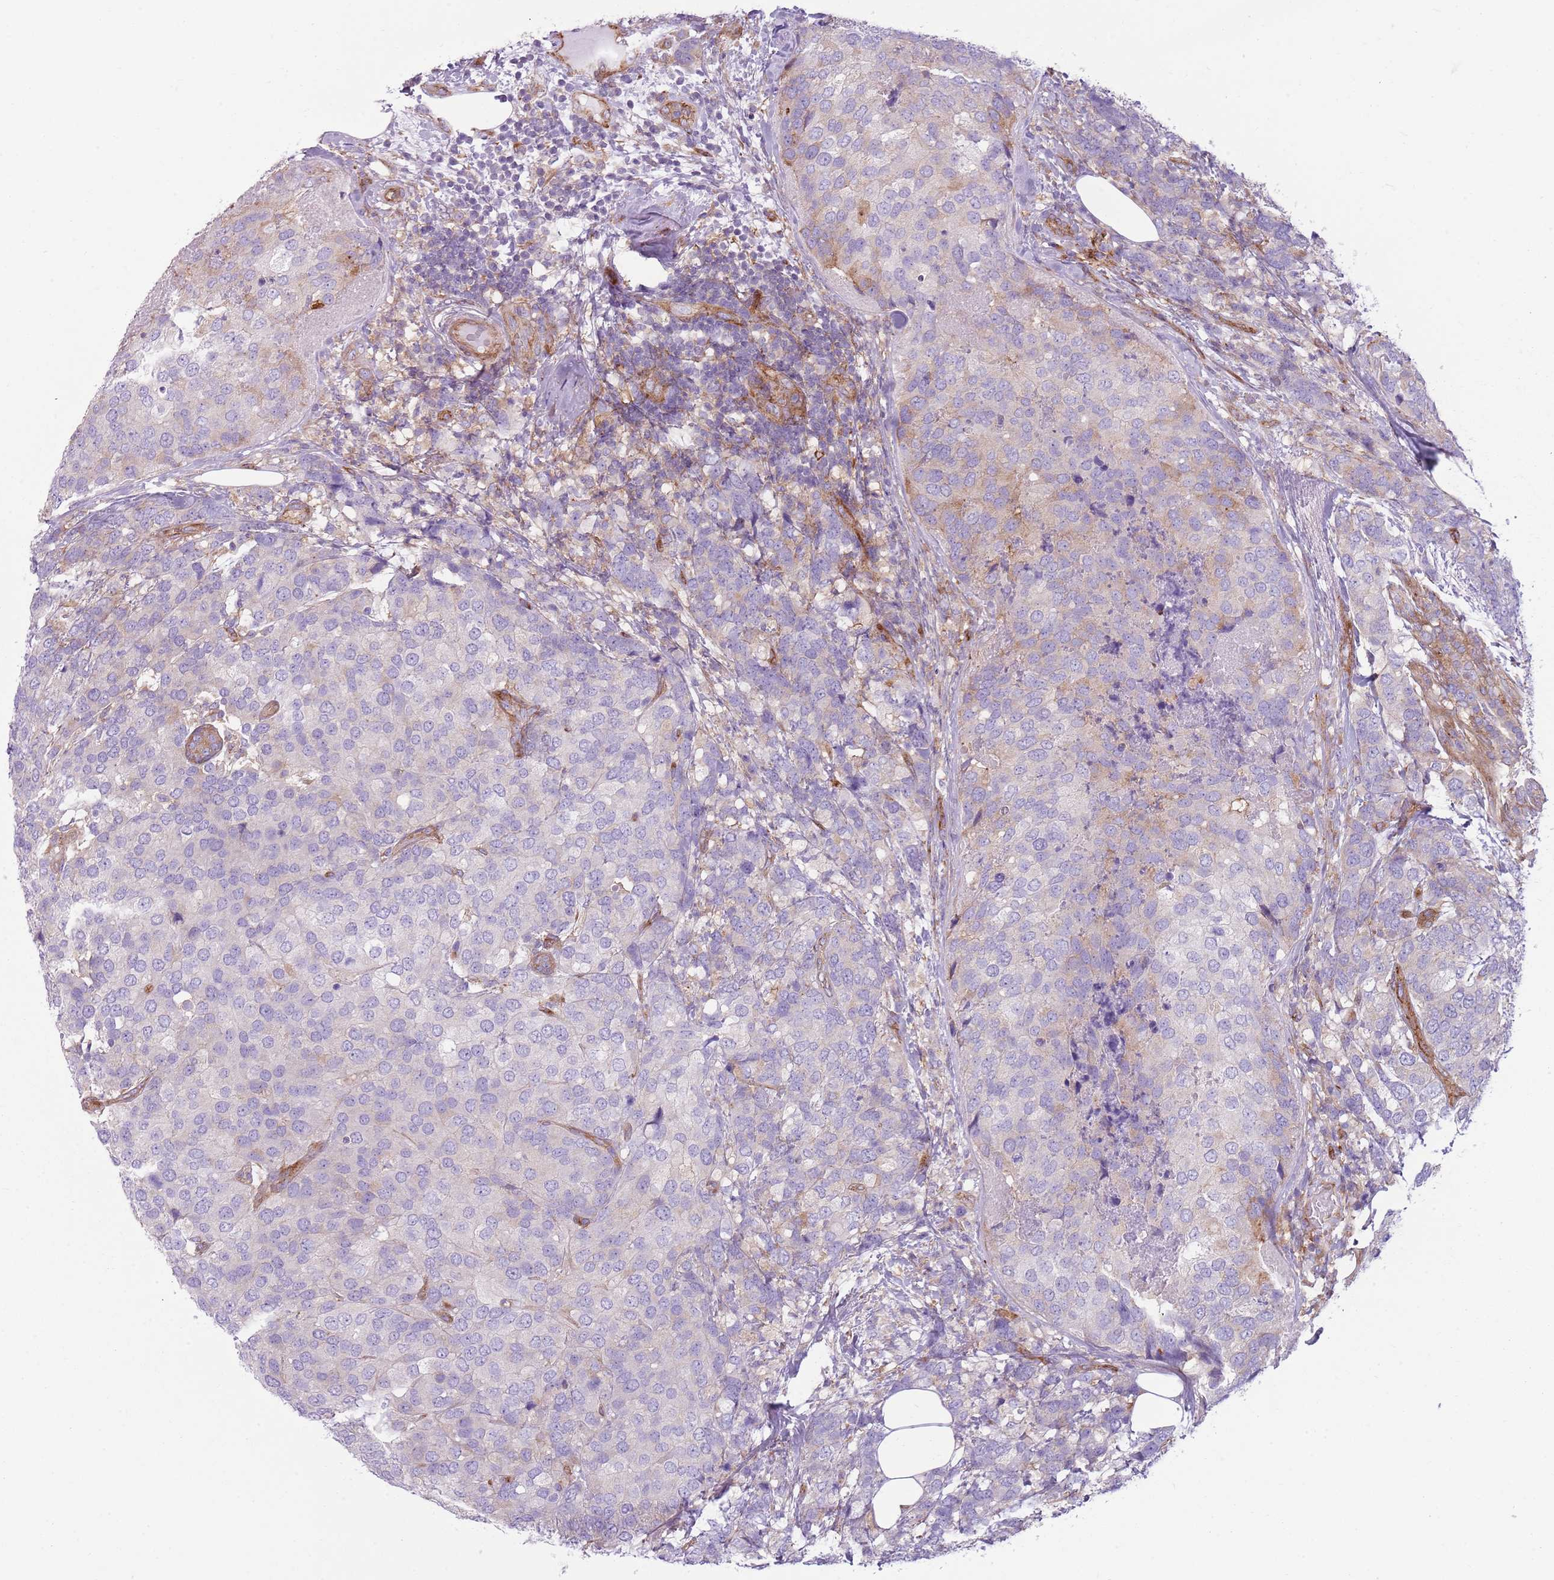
{"staining": {"intensity": "negative", "quantity": "none", "location": "none"}, "tissue": "breast cancer", "cell_type": "Tumor cells", "image_type": "cancer", "snomed": [{"axis": "morphology", "description": "Lobular carcinoma"}, {"axis": "topography", "description": "Breast"}], "caption": "DAB (3,3'-diaminobenzidine) immunohistochemical staining of human breast cancer demonstrates no significant positivity in tumor cells. (DAB immunohistochemistry (IHC) with hematoxylin counter stain).", "gene": "SNX1", "patient": {"sex": "female", "age": 59}}